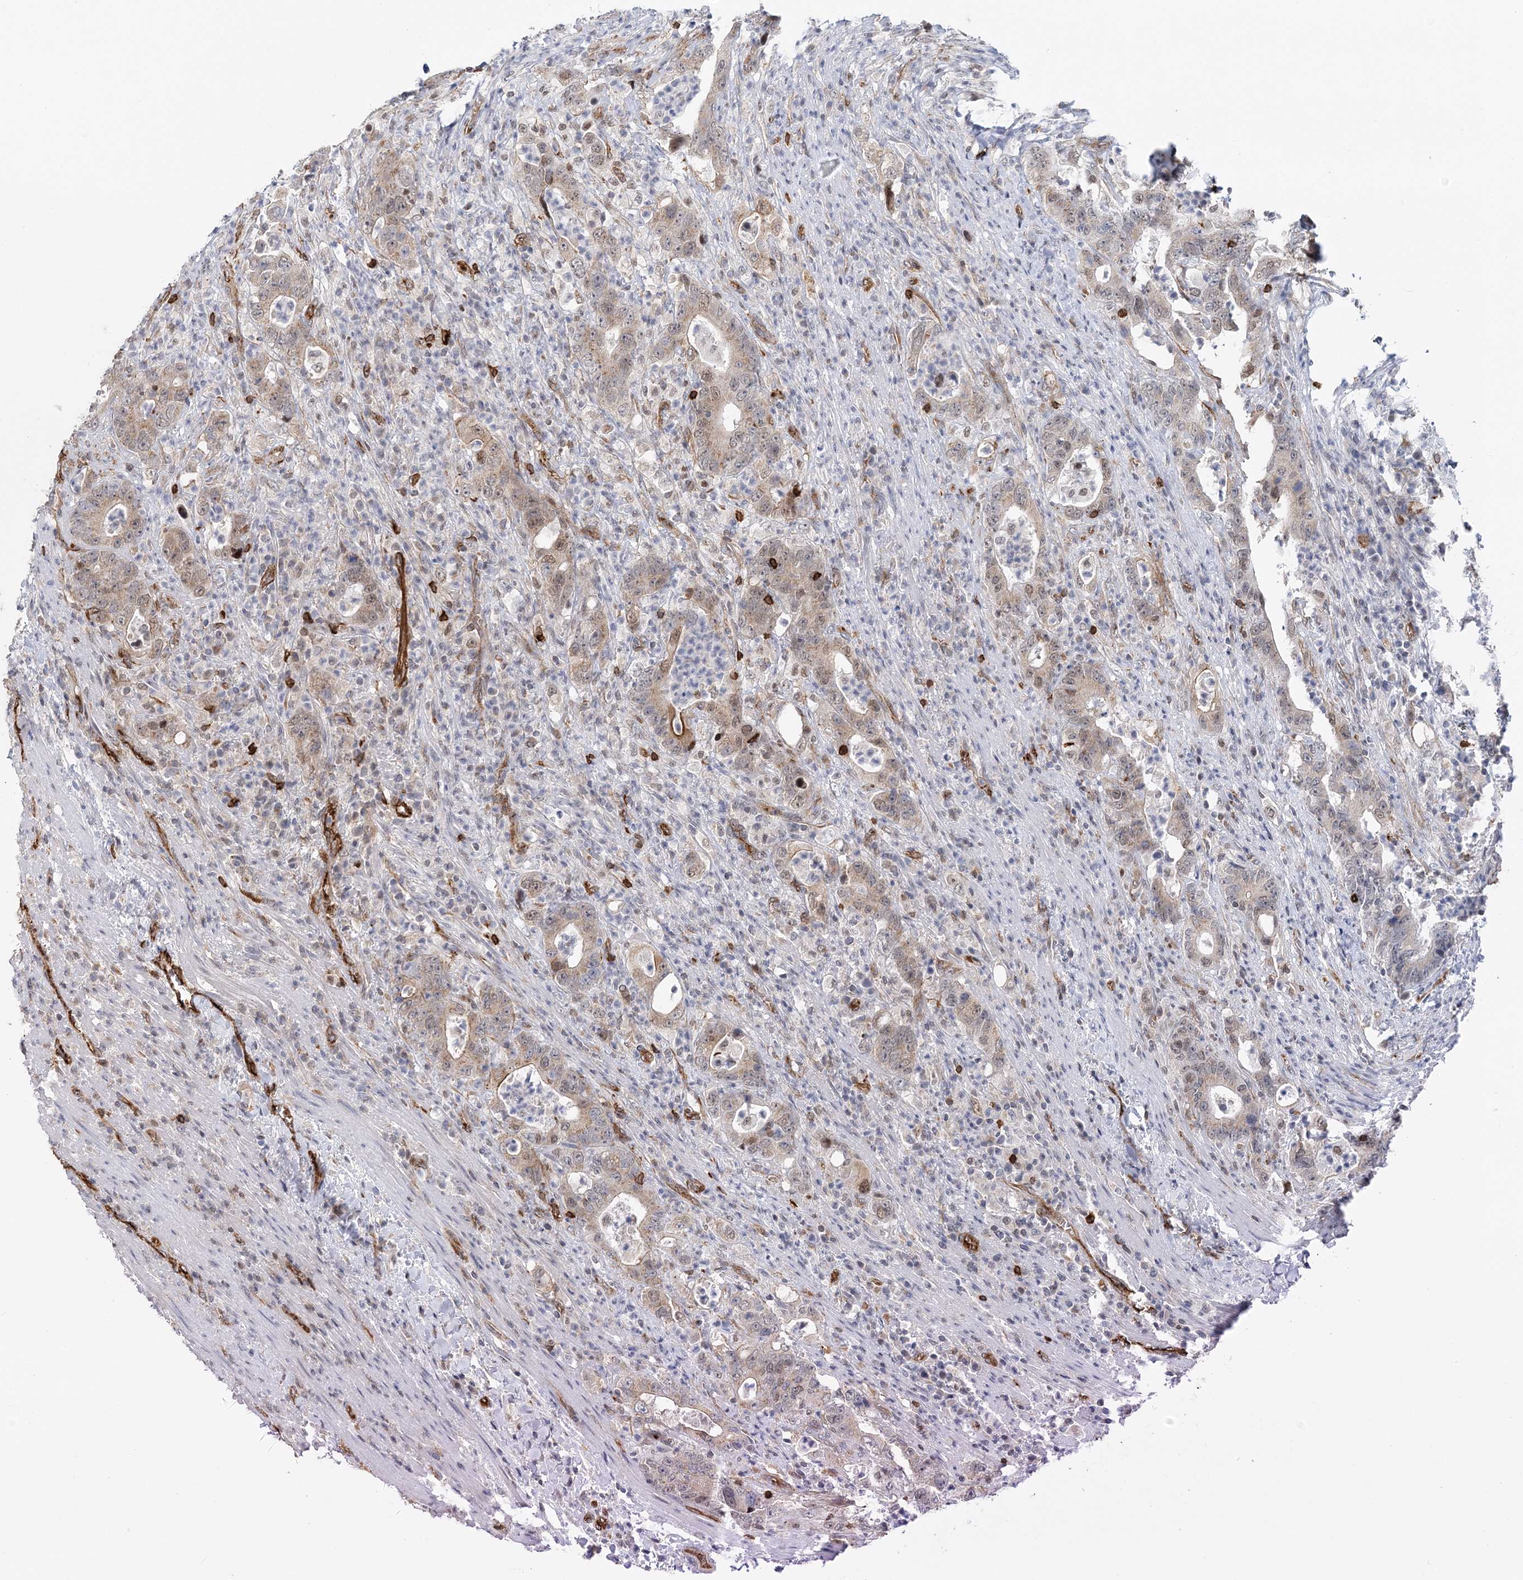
{"staining": {"intensity": "weak", "quantity": "<25%", "location": "cytoplasmic/membranous"}, "tissue": "colorectal cancer", "cell_type": "Tumor cells", "image_type": "cancer", "snomed": [{"axis": "morphology", "description": "Adenocarcinoma, NOS"}, {"axis": "topography", "description": "Colon"}], "caption": "A high-resolution image shows immunohistochemistry (IHC) staining of colorectal cancer, which reveals no significant positivity in tumor cells.", "gene": "AFAP1L2", "patient": {"sex": "female", "age": 75}}